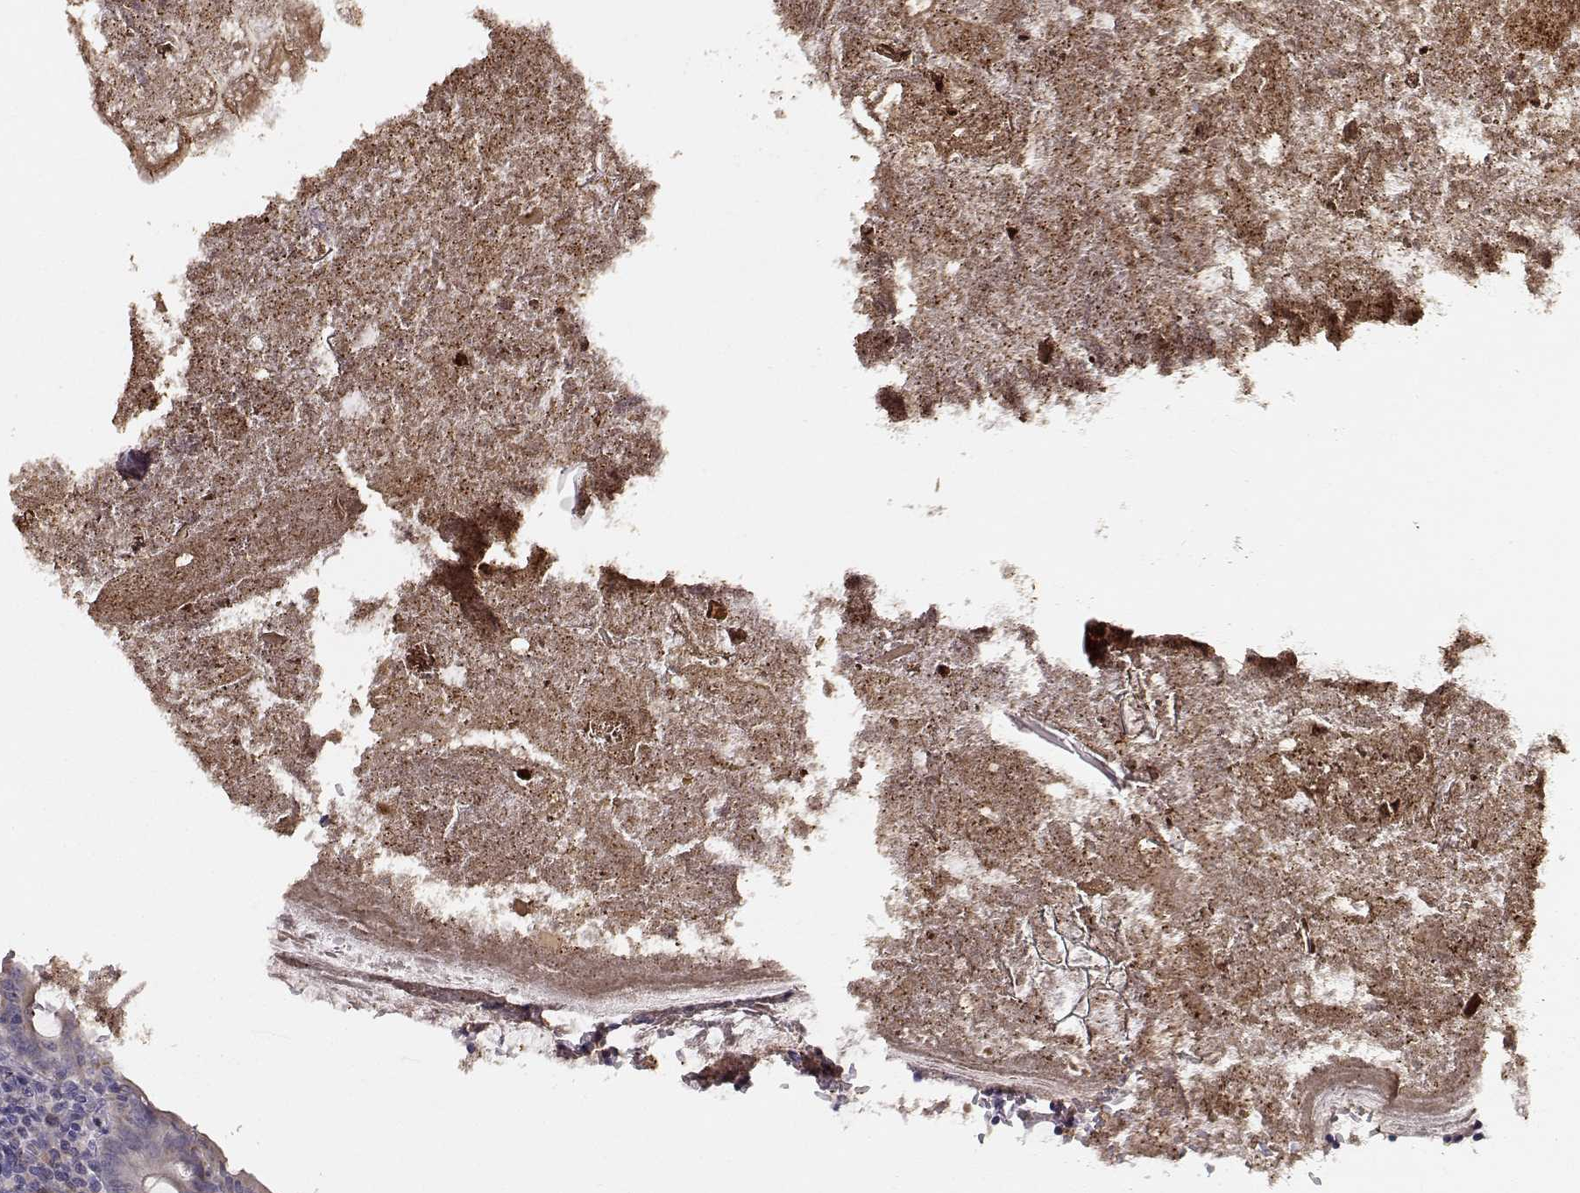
{"staining": {"intensity": "moderate", "quantity": "<25%", "location": "cytoplasmic/membranous"}, "tissue": "appendix", "cell_type": "Glandular cells", "image_type": "normal", "snomed": [{"axis": "morphology", "description": "Normal tissue, NOS"}, {"axis": "topography", "description": "Appendix"}], "caption": "Appendix was stained to show a protein in brown. There is low levels of moderate cytoplasmic/membranous expression in approximately <25% of glandular cells. Nuclei are stained in blue.", "gene": "ACSL6", "patient": {"sex": "female", "age": 23}}